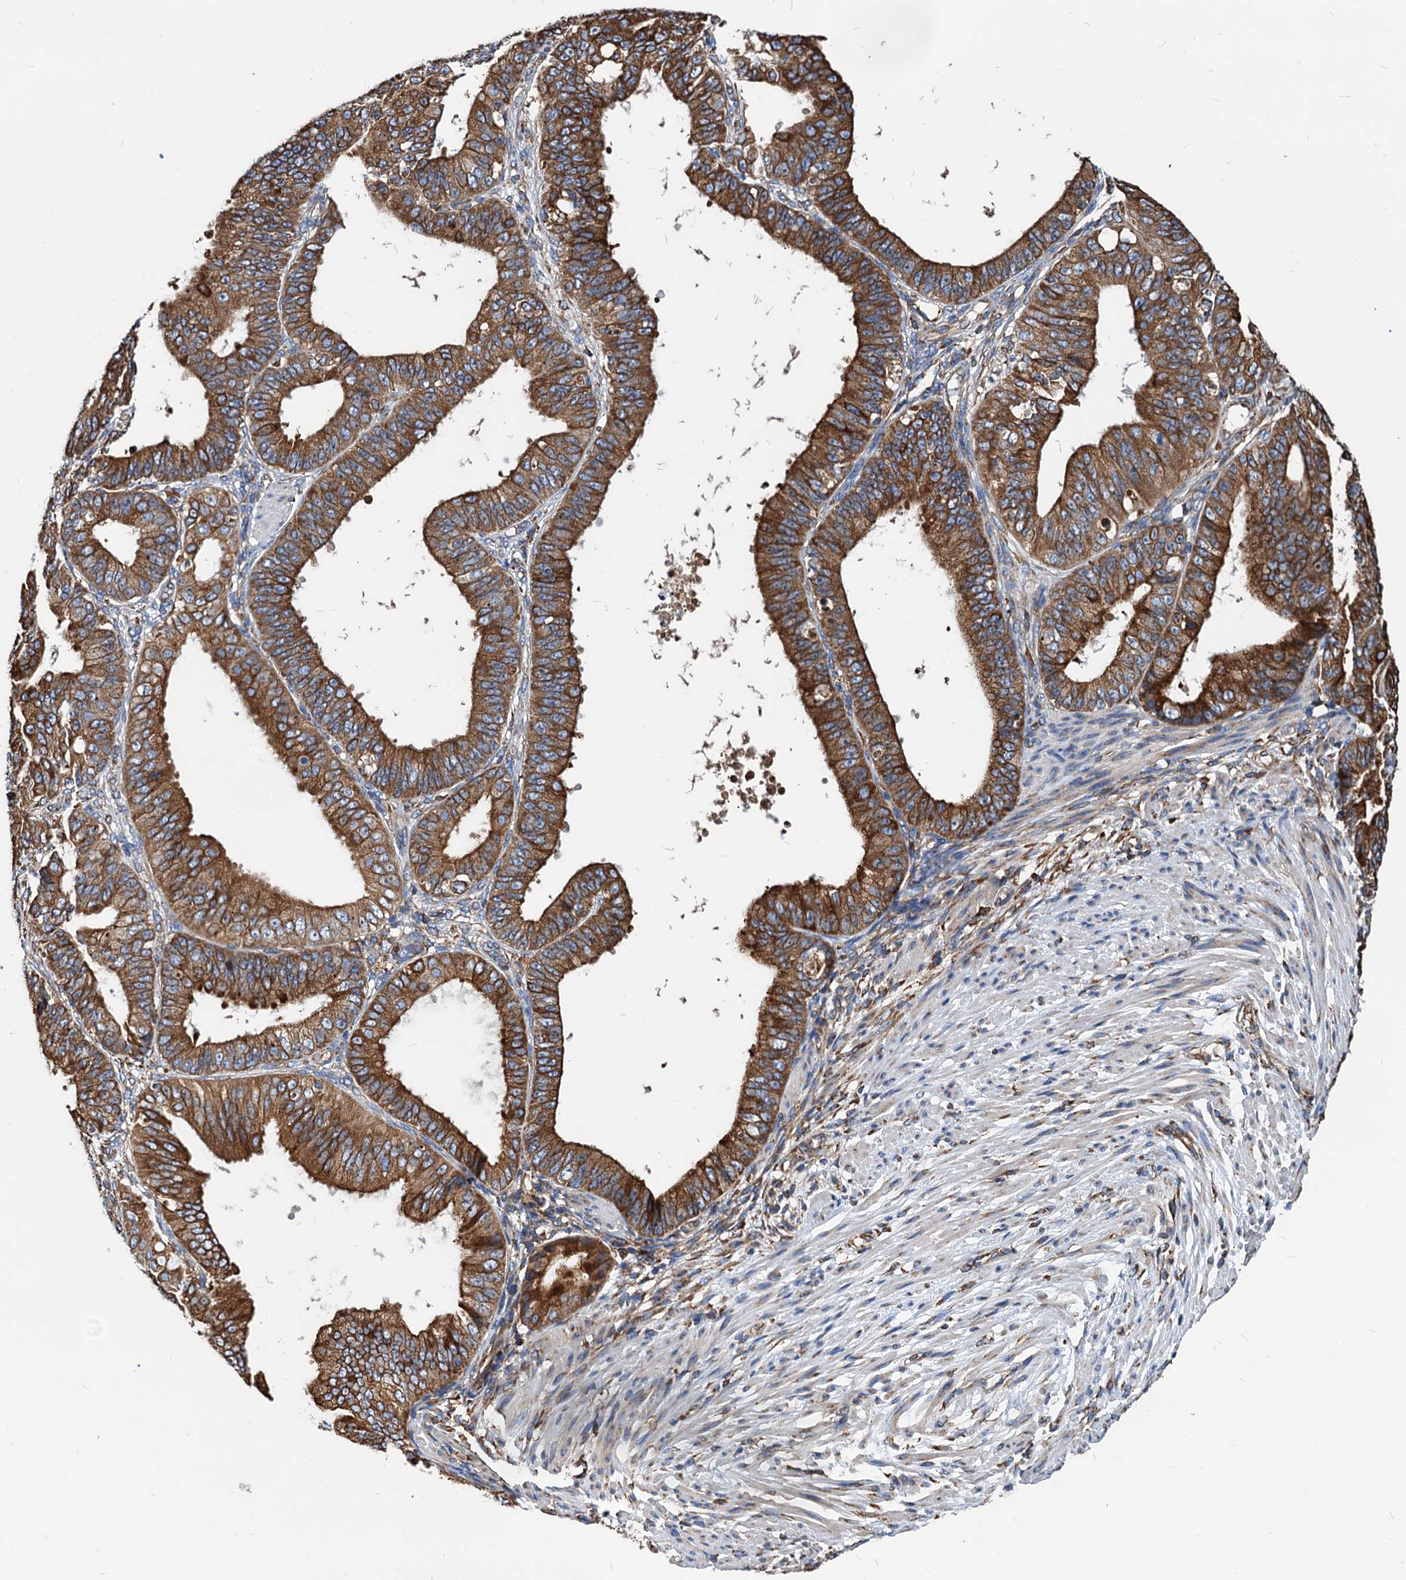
{"staining": {"intensity": "strong", "quantity": ">75%", "location": "cytoplasmic/membranous"}, "tissue": "ovarian cancer", "cell_type": "Tumor cells", "image_type": "cancer", "snomed": [{"axis": "morphology", "description": "Carcinoma, endometroid"}, {"axis": "topography", "description": "Appendix"}, {"axis": "topography", "description": "Ovary"}], "caption": "Immunohistochemistry (DAB) staining of human endometroid carcinoma (ovarian) shows strong cytoplasmic/membranous protein positivity in approximately >75% of tumor cells.", "gene": "HSPA5", "patient": {"sex": "female", "age": 42}}